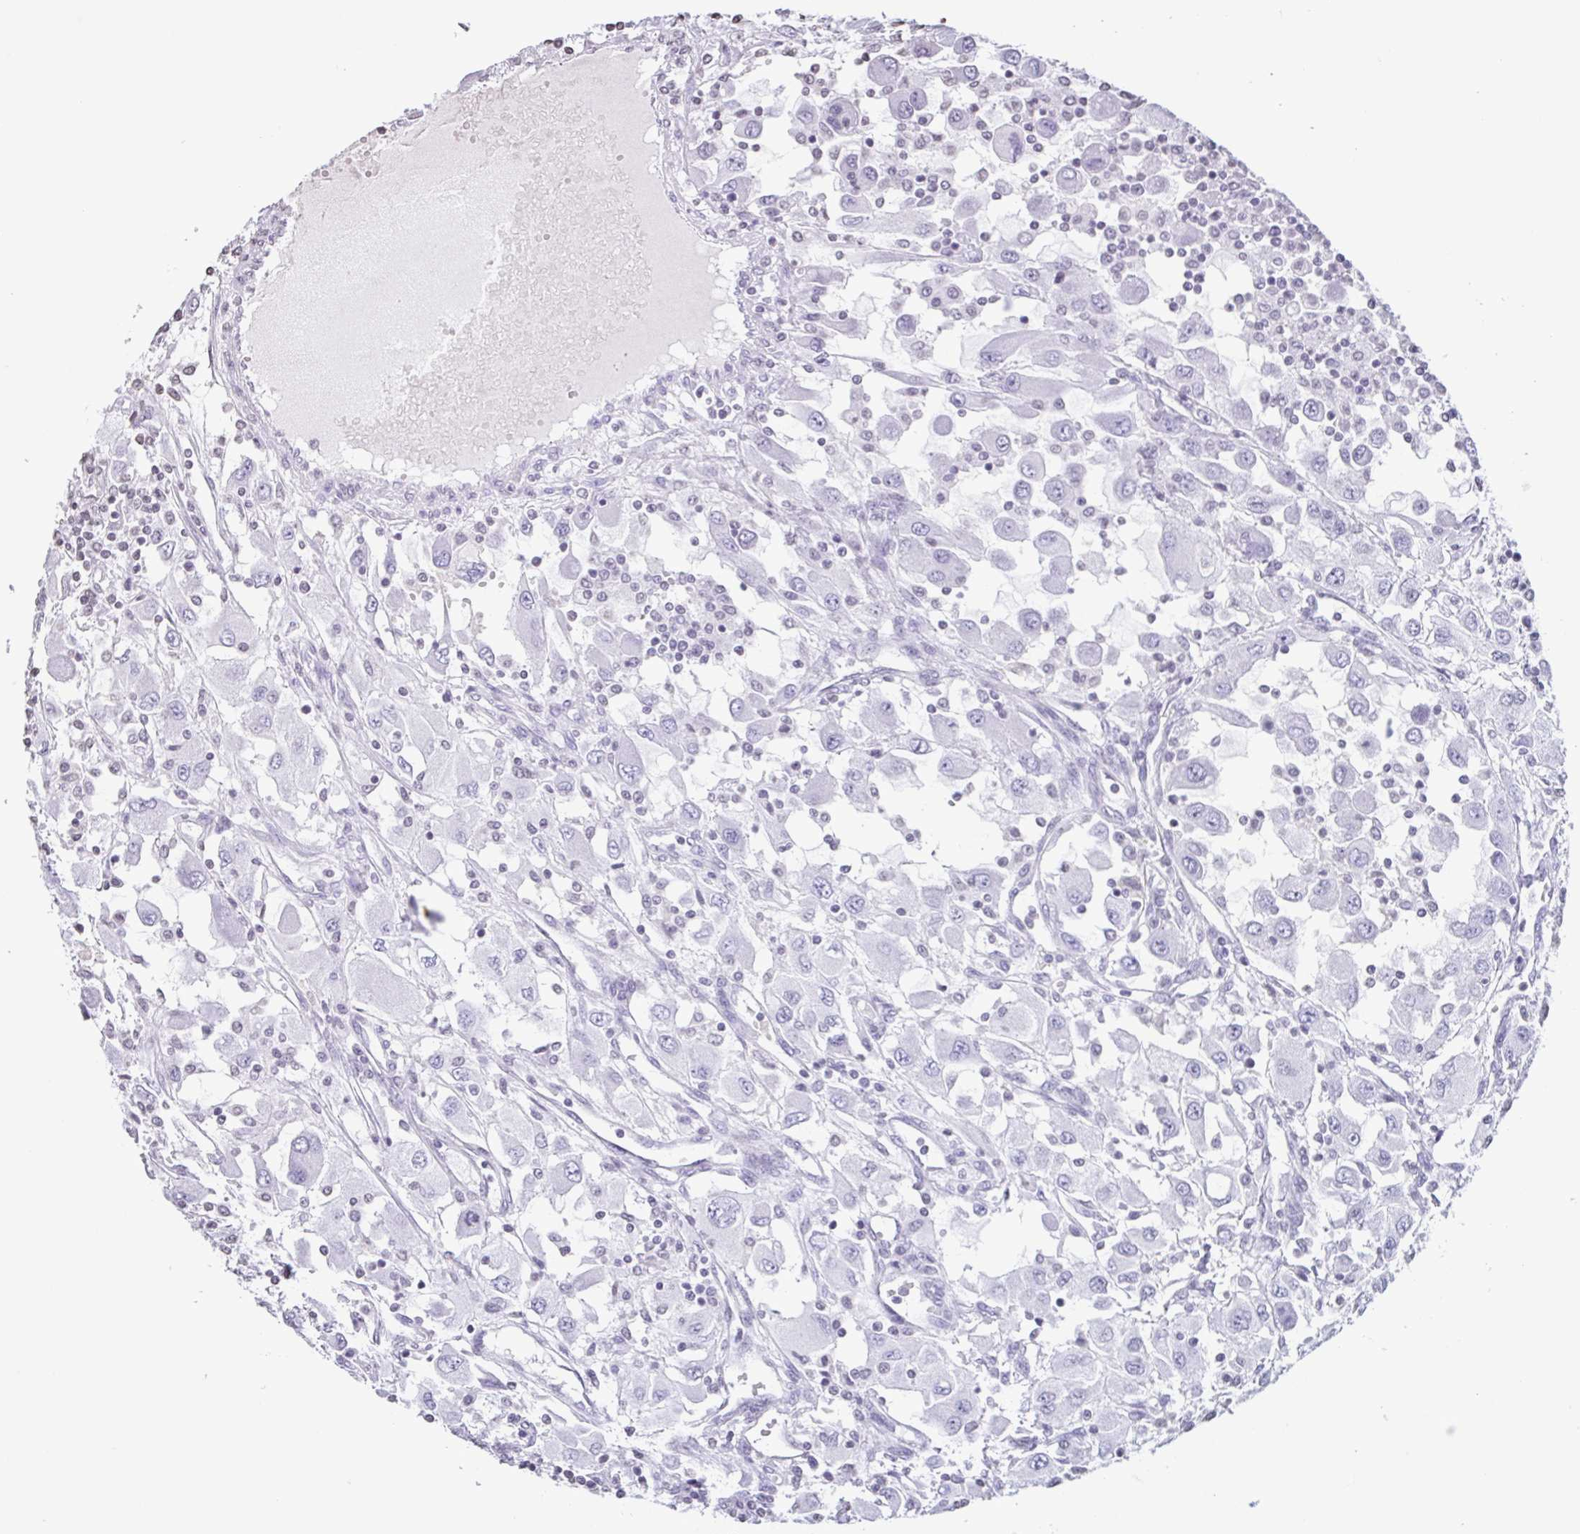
{"staining": {"intensity": "negative", "quantity": "none", "location": "none"}, "tissue": "renal cancer", "cell_type": "Tumor cells", "image_type": "cancer", "snomed": [{"axis": "morphology", "description": "Adenocarcinoma, NOS"}, {"axis": "topography", "description": "Kidney"}], "caption": "An image of renal cancer (adenocarcinoma) stained for a protein demonstrates no brown staining in tumor cells.", "gene": "VCY1B", "patient": {"sex": "female", "age": 67}}